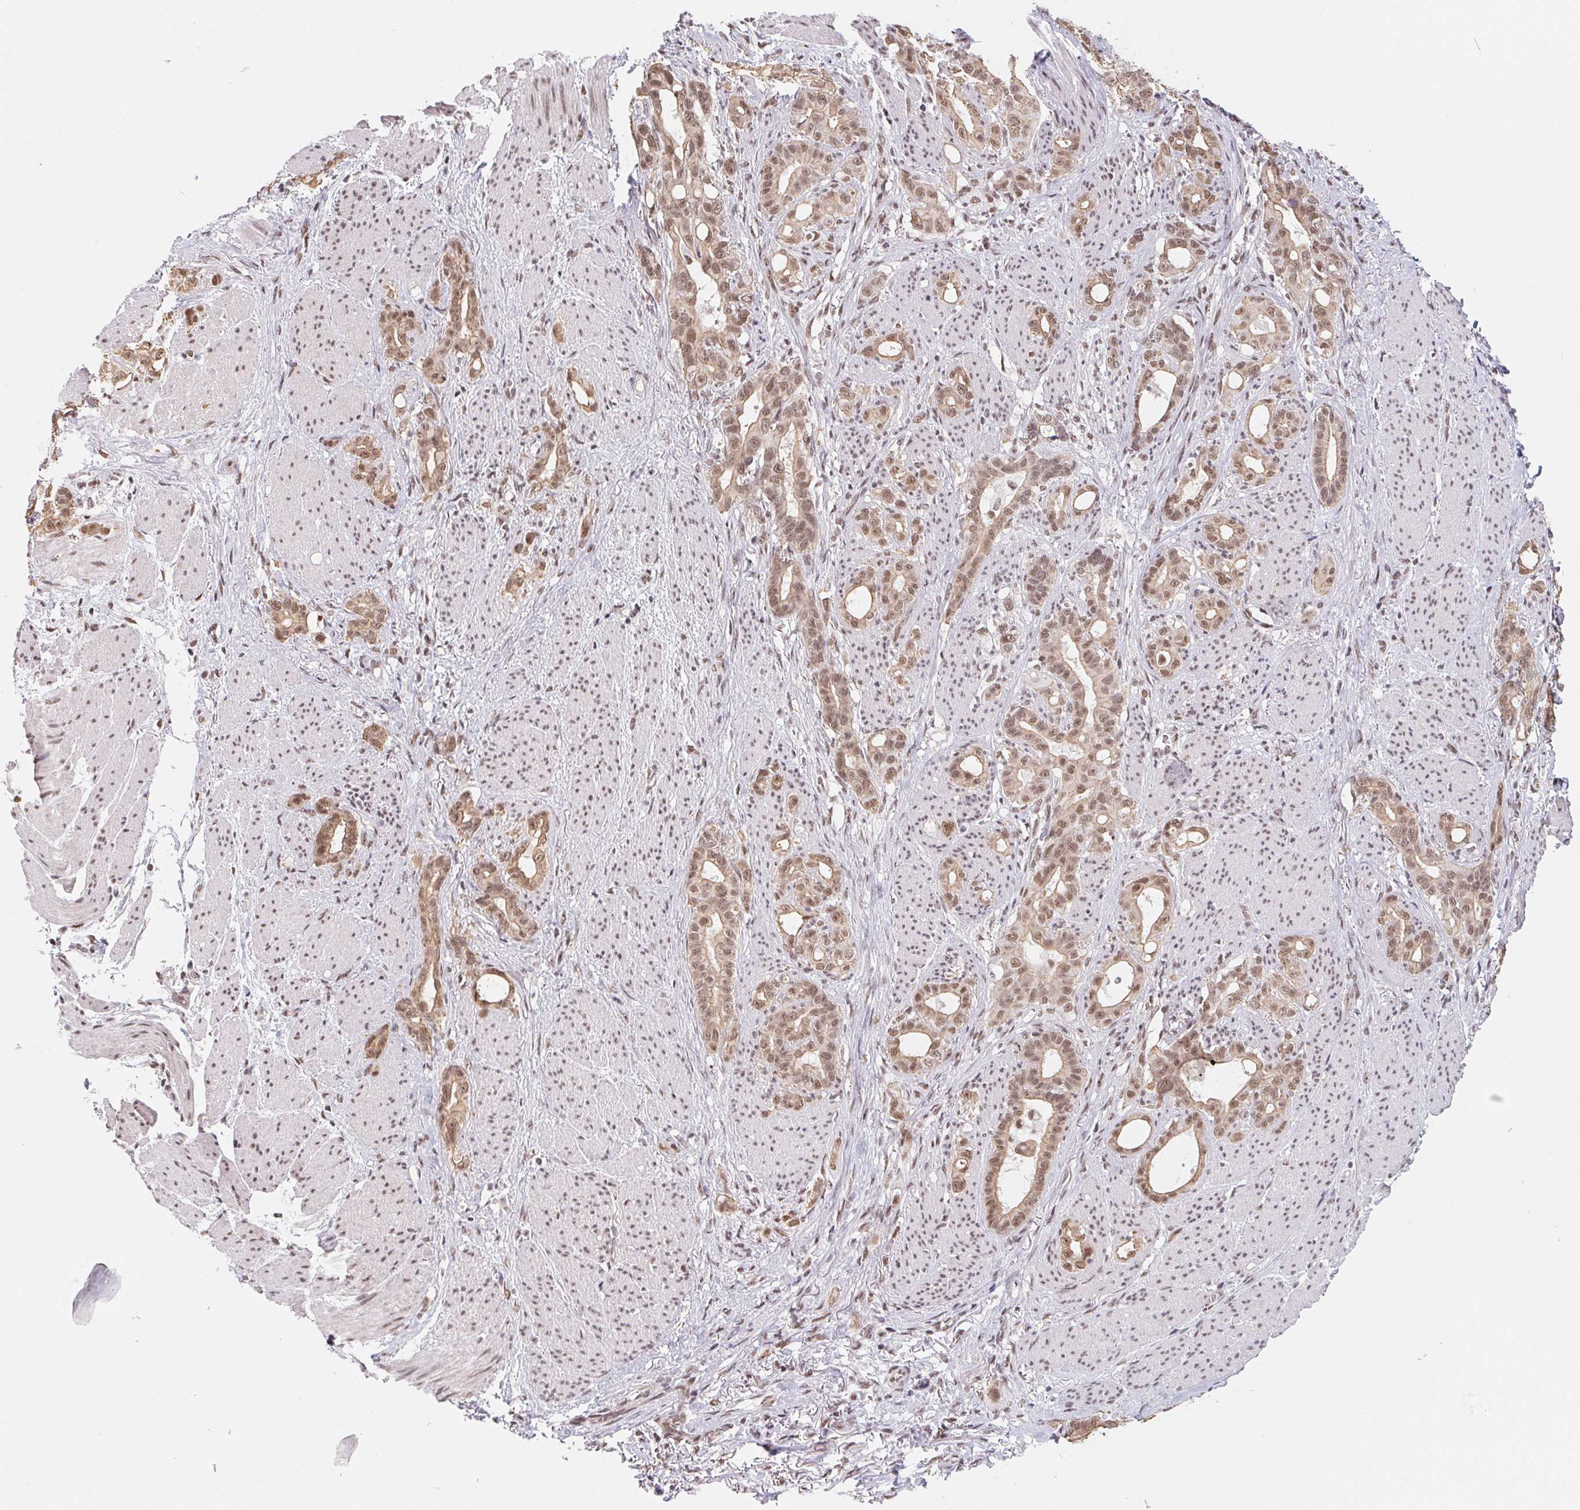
{"staining": {"intensity": "moderate", "quantity": ">75%", "location": "cytoplasmic/membranous,nuclear"}, "tissue": "stomach cancer", "cell_type": "Tumor cells", "image_type": "cancer", "snomed": [{"axis": "morphology", "description": "Normal tissue, NOS"}, {"axis": "morphology", "description": "Adenocarcinoma, NOS"}, {"axis": "topography", "description": "Esophagus"}, {"axis": "topography", "description": "Stomach, upper"}], "caption": "Human stomach adenocarcinoma stained with a brown dye demonstrates moderate cytoplasmic/membranous and nuclear positive staining in approximately >75% of tumor cells.", "gene": "TCERG1", "patient": {"sex": "male", "age": 62}}